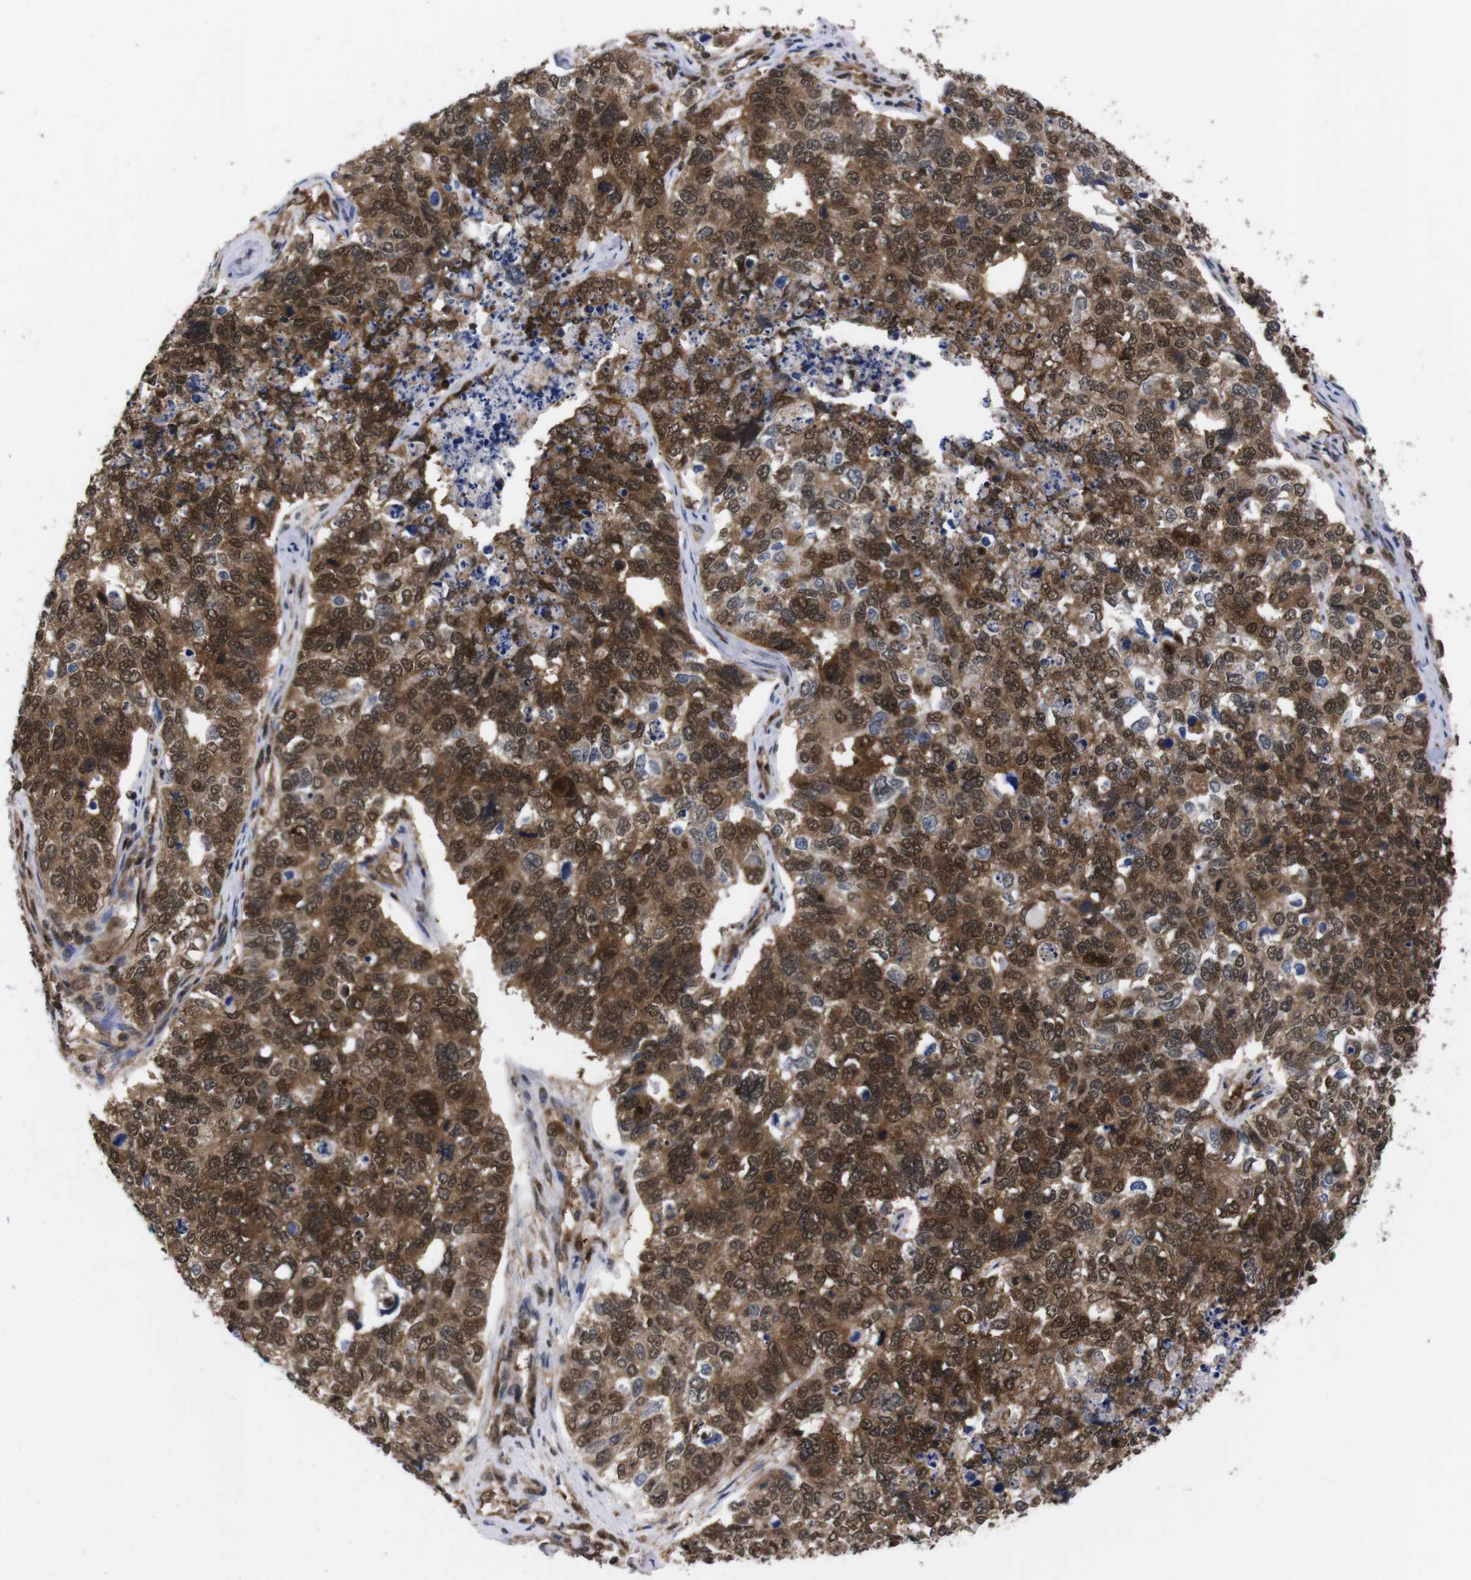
{"staining": {"intensity": "moderate", "quantity": ">75%", "location": "cytoplasmic/membranous,nuclear"}, "tissue": "cervical cancer", "cell_type": "Tumor cells", "image_type": "cancer", "snomed": [{"axis": "morphology", "description": "Squamous cell carcinoma, NOS"}, {"axis": "topography", "description": "Cervix"}], "caption": "A high-resolution image shows immunohistochemistry (IHC) staining of cervical cancer (squamous cell carcinoma), which exhibits moderate cytoplasmic/membranous and nuclear staining in approximately >75% of tumor cells.", "gene": "UBQLN2", "patient": {"sex": "female", "age": 63}}